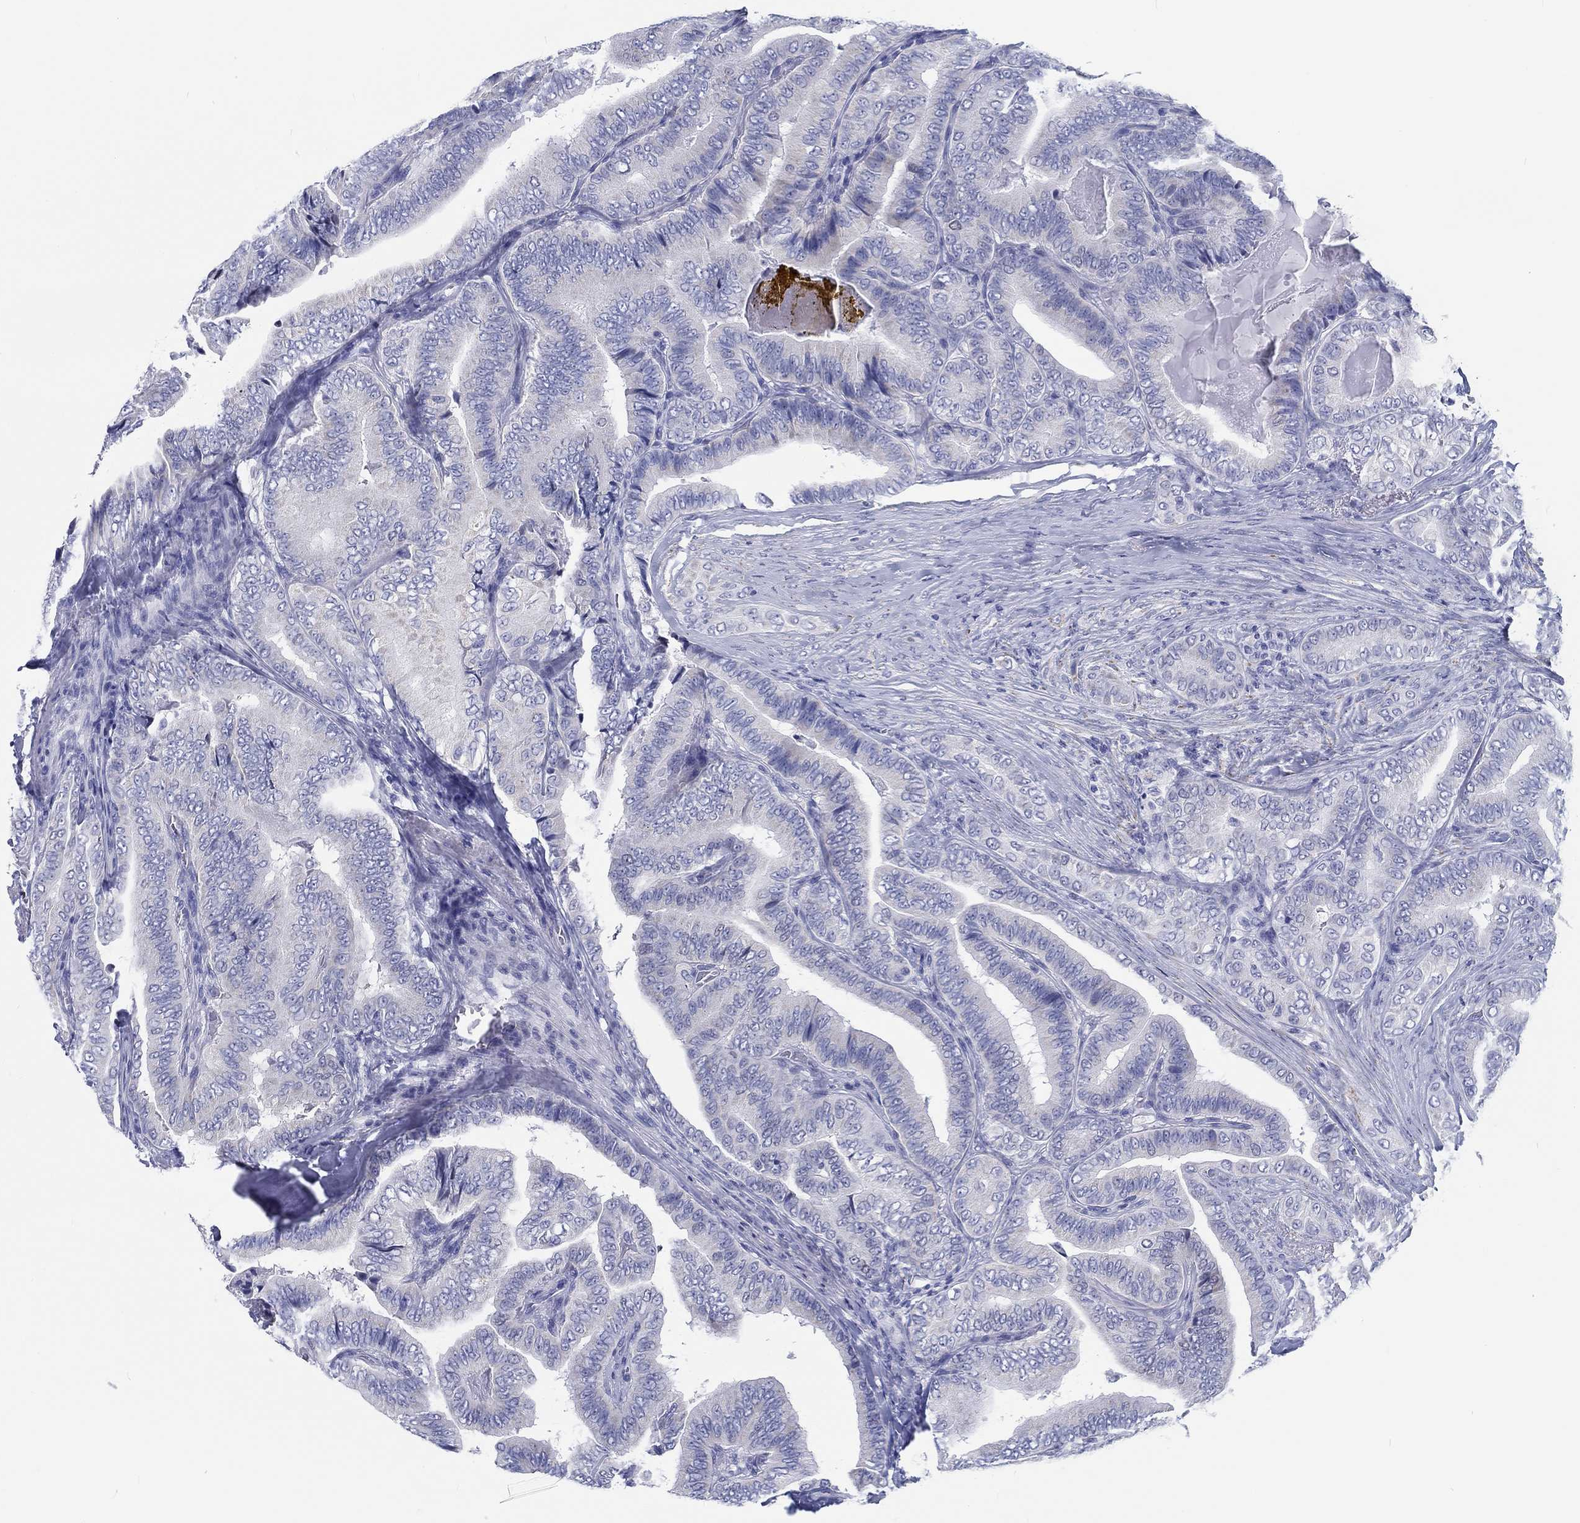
{"staining": {"intensity": "negative", "quantity": "none", "location": "none"}, "tissue": "thyroid cancer", "cell_type": "Tumor cells", "image_type": "cancer", "snomed": [{"axis": "morphology", "description": "Papillary adenocarcinoma, NOS"}, {"axis": "topography", "description": "Thyroid gland"}], "caption": "A histopathology image of human thyroid cancer (papillary adenocarcinoma) is negative for staining in tumor cells.", "gene": "H1-1", "patient": {"sex": "male", "age": 61}}